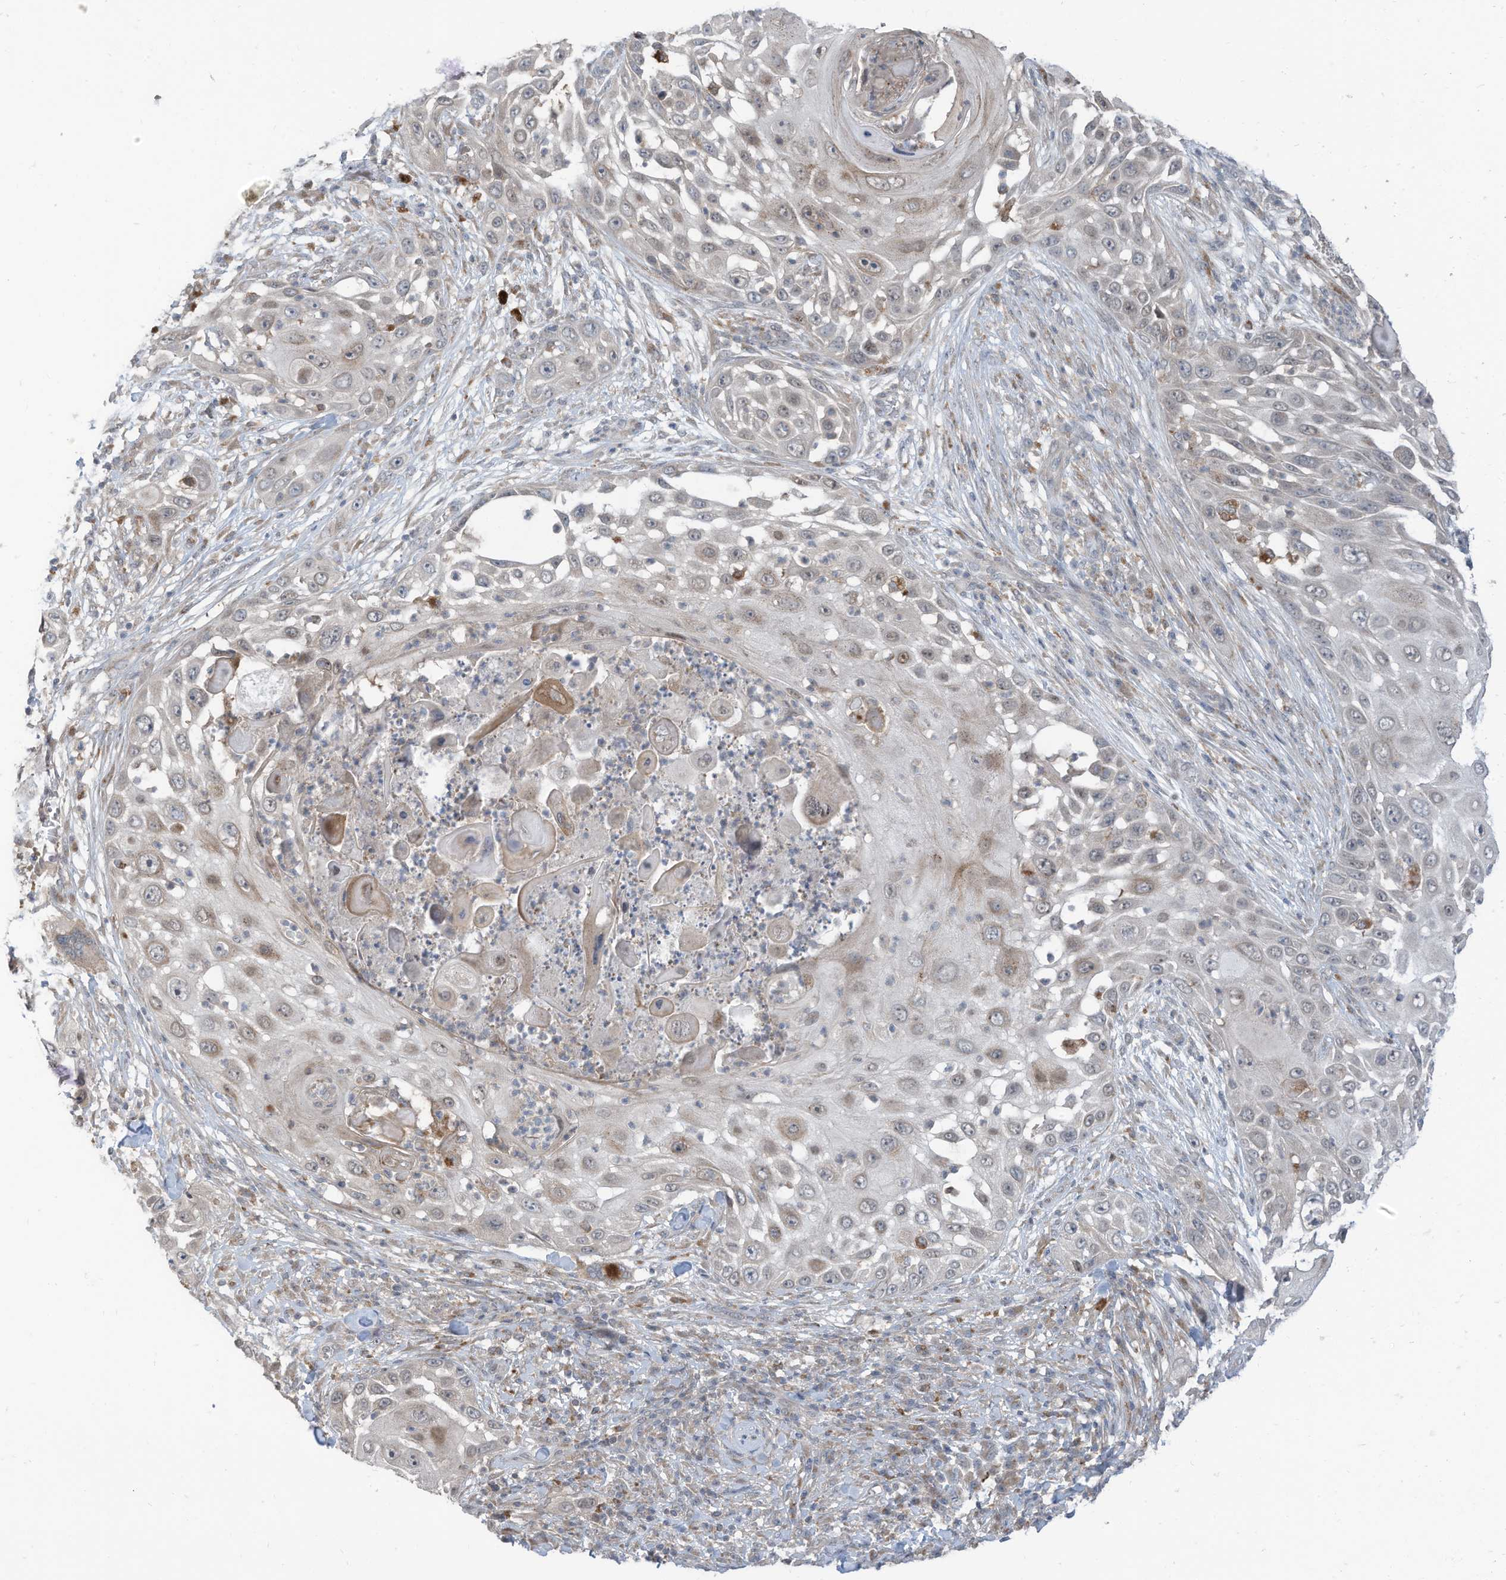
{"staining": {"intensity": "weak", "quantity": "<25%", "location": "cytoplasmic/membranous"}, "tissue": "skin cancer", "cell_type": "Tumor cells", "image_type": "cancer", "snomed": [{"axis": "morphology", "description": "Squamous cell carcinoma, NOS"}, {"axis": "topography", "description": "Skin"}], "caption": "This is an immunohistochemistry photomicrograph of human skin squamous cell carcinoma. There is no expression in tumor cells.", "gene": "DZIP3", "patient": {"sex": "female", "age": 44}}